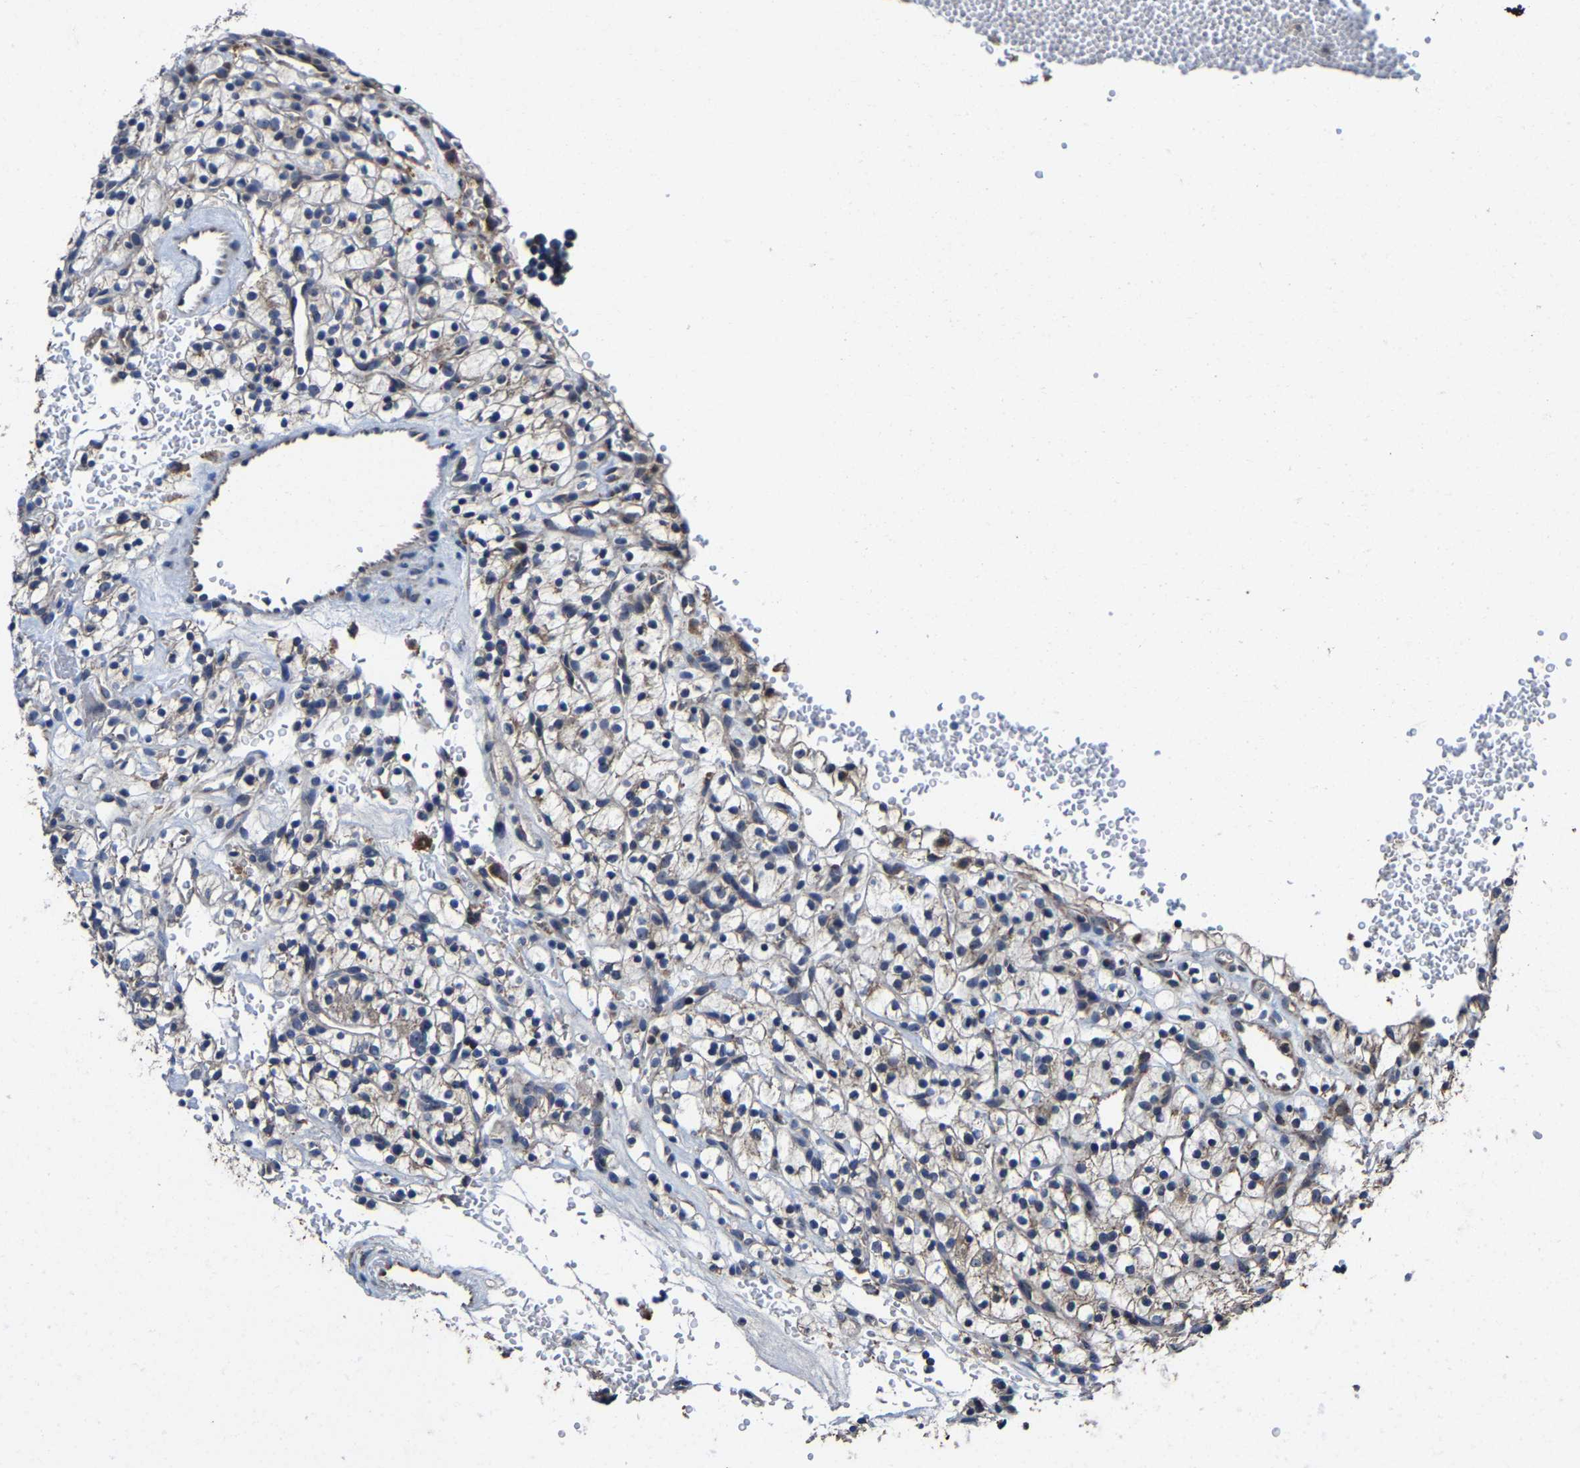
{"staining": {"intensity": "weak", "quantity": "<25%", "location": "cytoplasmic/membranous"}, "tissue": "renal cancer", "cell_type": "Tumor cells", "image_type": "cancer", "snomed": [{"axis": "morphology", "description": "Adenocarcinoma, NOS"}, {"axis": "topography", "description": "Kidney"}], "caption": "Immunohistochemistry (IHC) micrograph of renal cancer (adenocarcinoma) stained for a protein (brown), which displays no expression in tumor cells. Brightfield microscopy of immunohistochemistry stained with DAB (3,3'-diaminobenzidine) (brown) and hematoxylin (blue), captured at high magnification.", "gene": "ZCCHC7", "patient": {"sex": "female", "age": 57}}